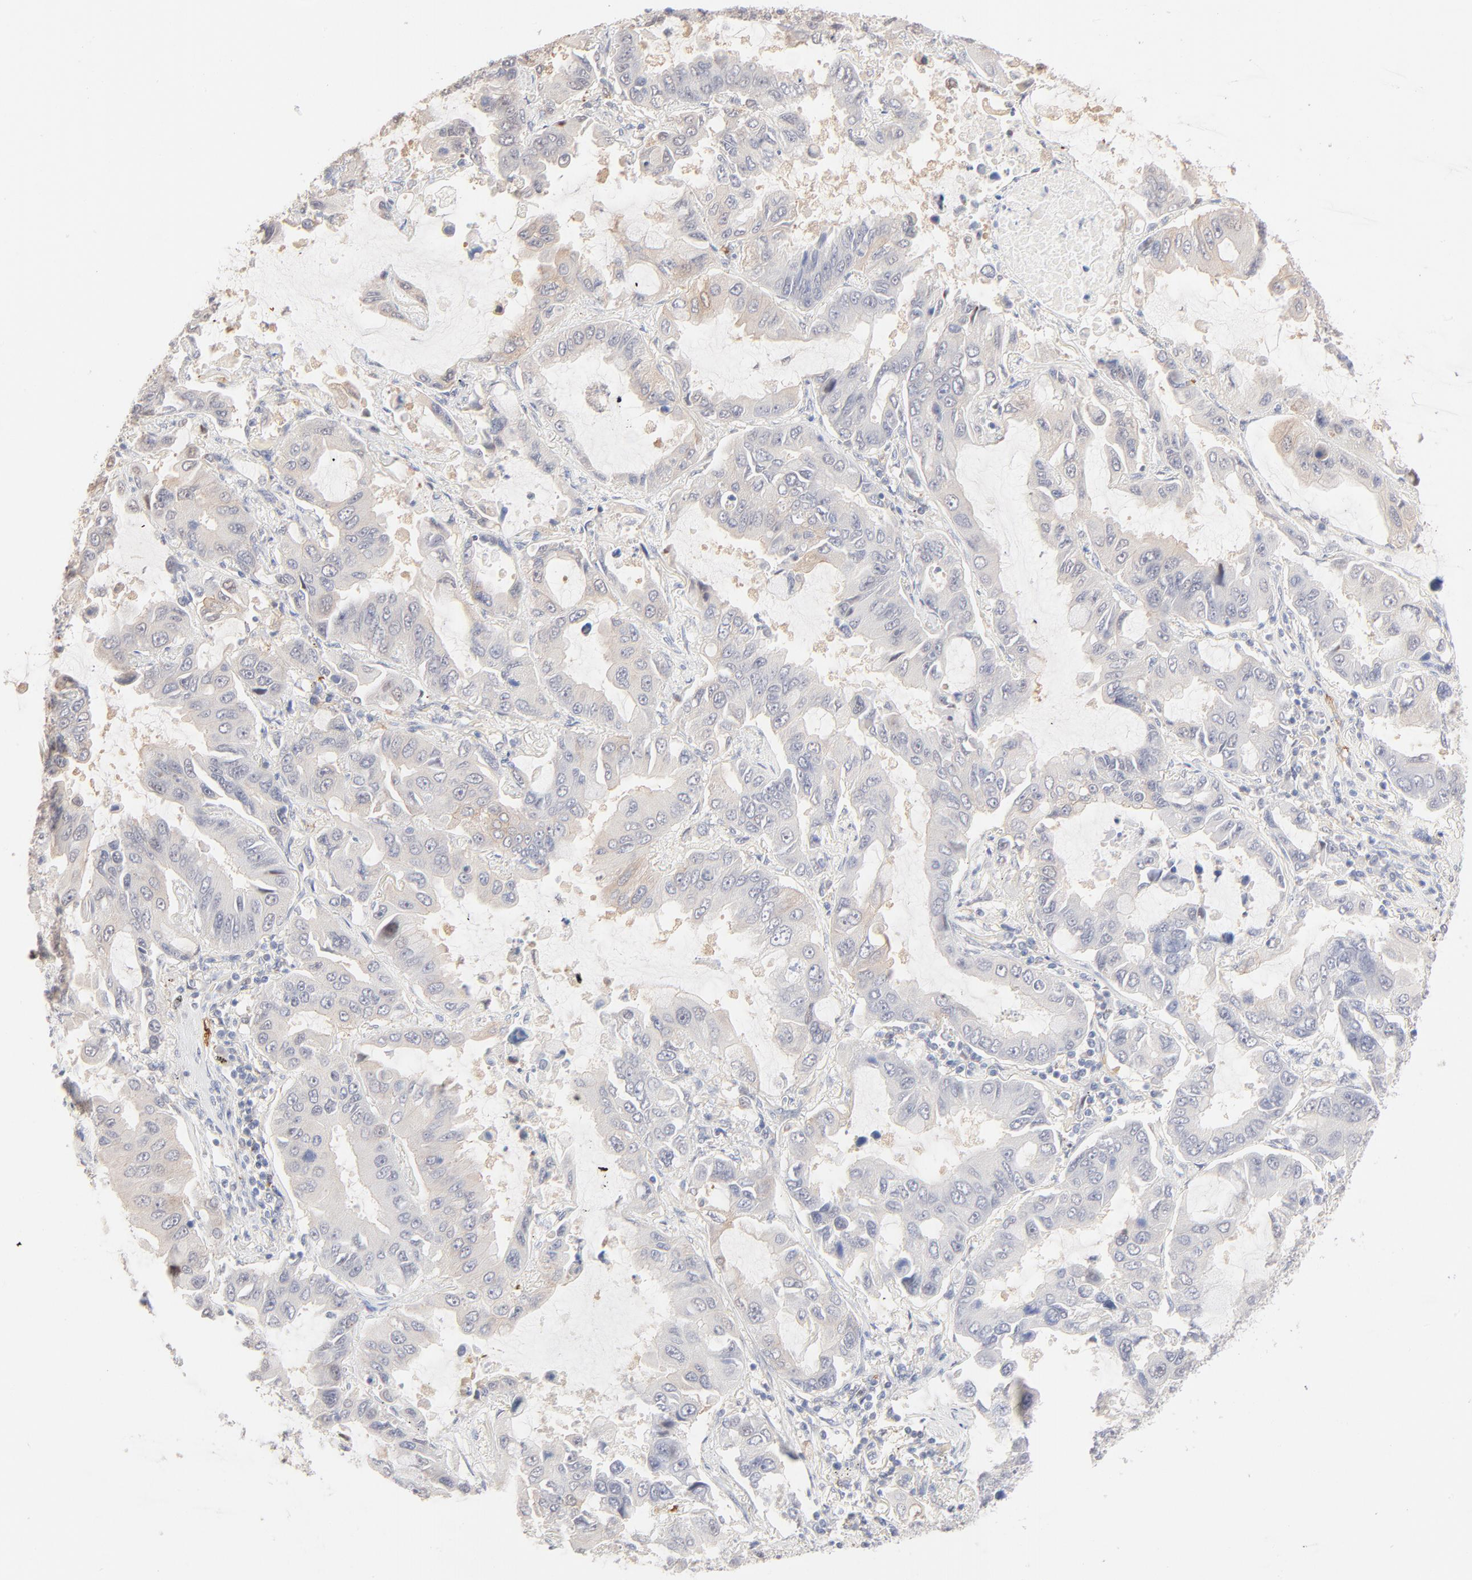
{"staining": {"intensity": "negative", "quantity": "none", "location": "none"}, "tissue": "lung cancer", "cell_type": "Tumor cells", "image_type": "cancer", "snomed": [{"axis": "morphology", "description": "Adenocarcinoma, NOS"}, {"axis": "topography", "description": "Lung"}], "caption": "This is a image of immunohistochemistry (IHC) staining of lung cancer (adenocarcinoma), which shows no positivity in tumor cells.", "gene": "SPTB", "patient": {"sex": "male", "age": 64}}